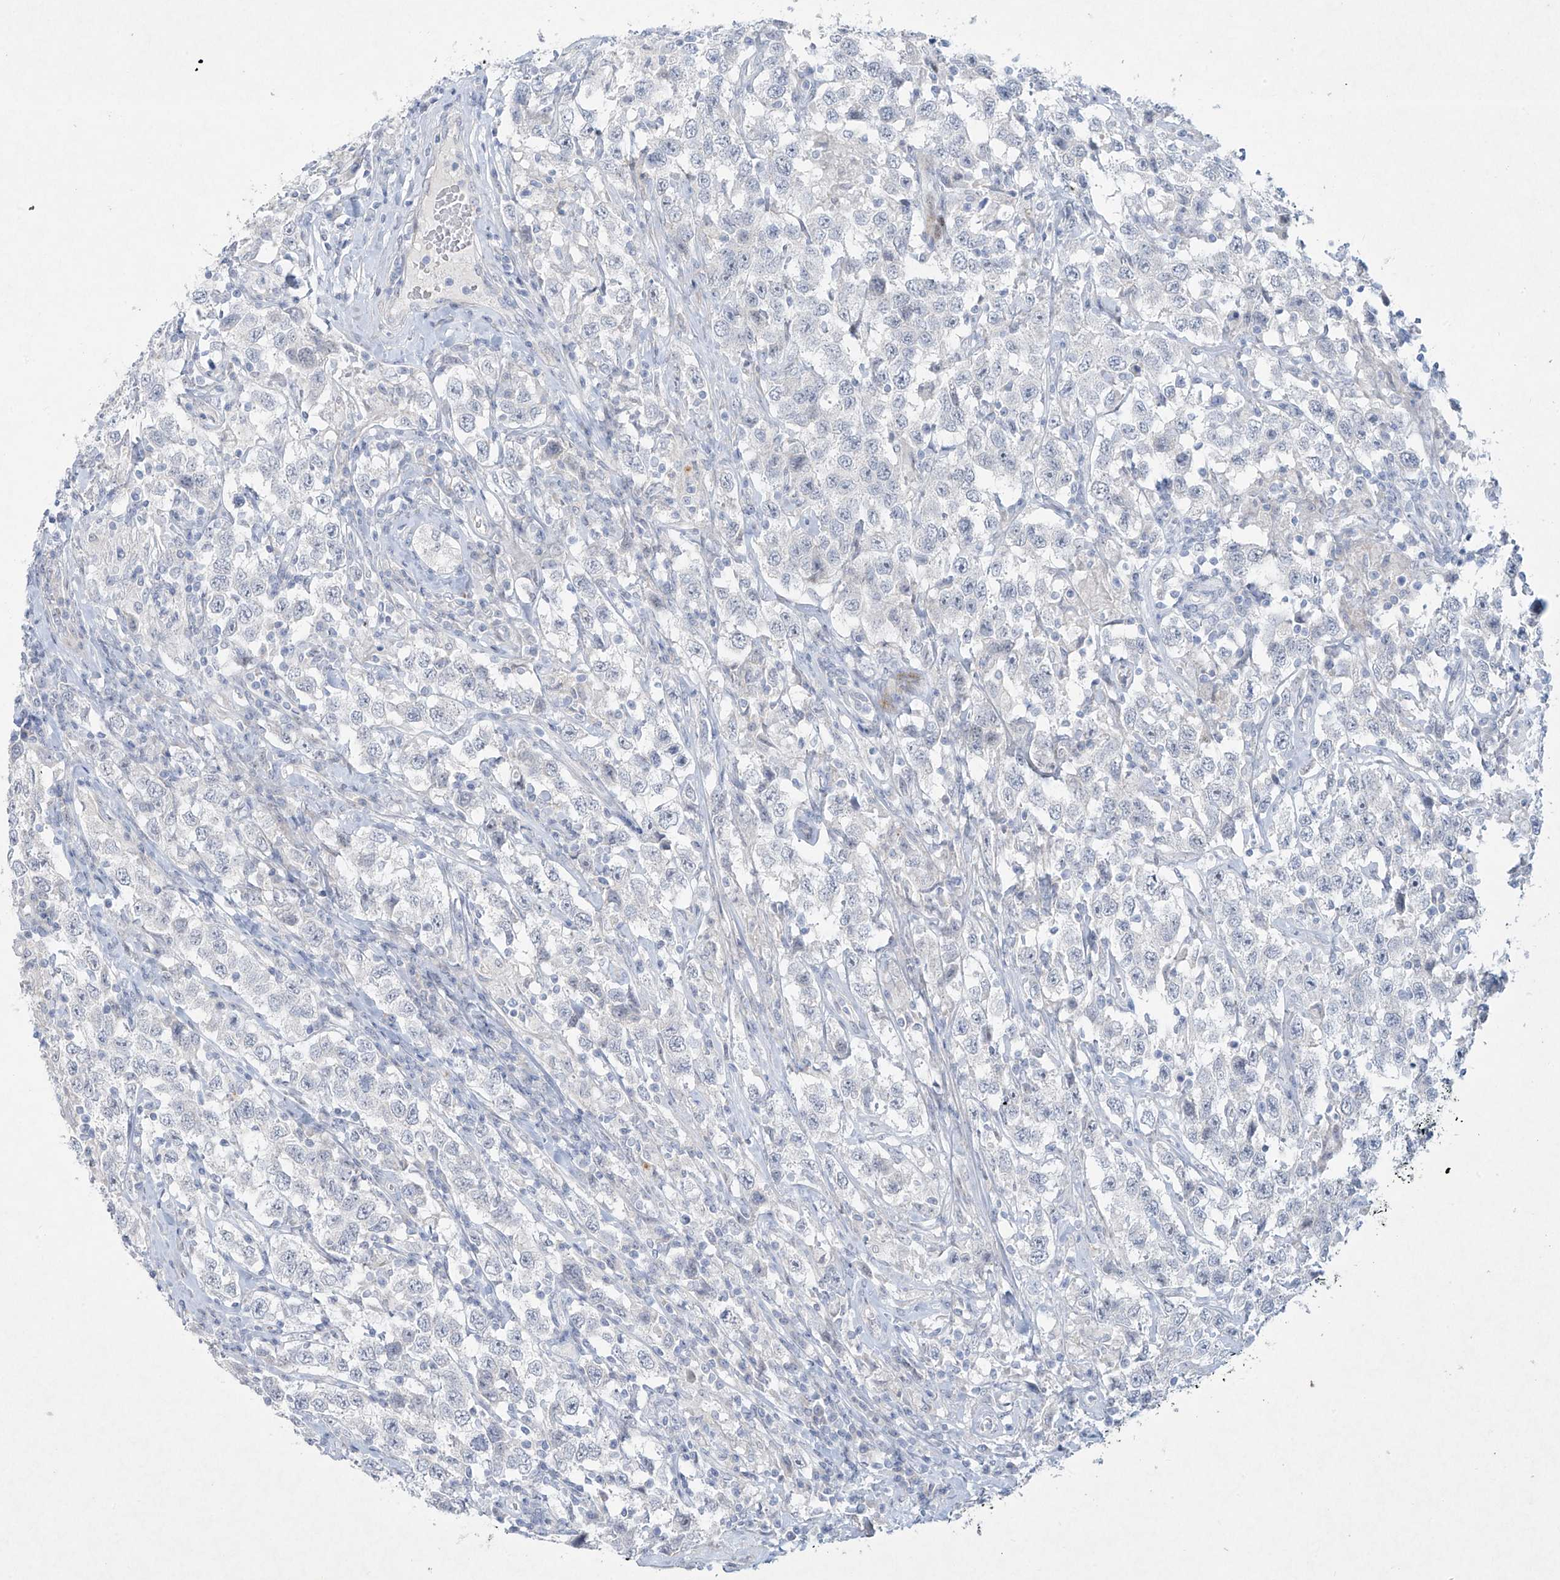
{"staining": {"intensity": "negative", "quantity": "none", "location": "none"}, "tissue": "testis cancer", "cell_type": "Tumor cells", "image_type": "cancer", "snomed": [{"axis": "morphology", "description": "Seminoma, NOS"}, {"axis": "topography", "description": "Testis"}], "caption": "Tumor cells show no significant protein expression in testis cancer (seminoma).", "gene": "PAX6", "patient": {"sex": "male", "age": 41}}